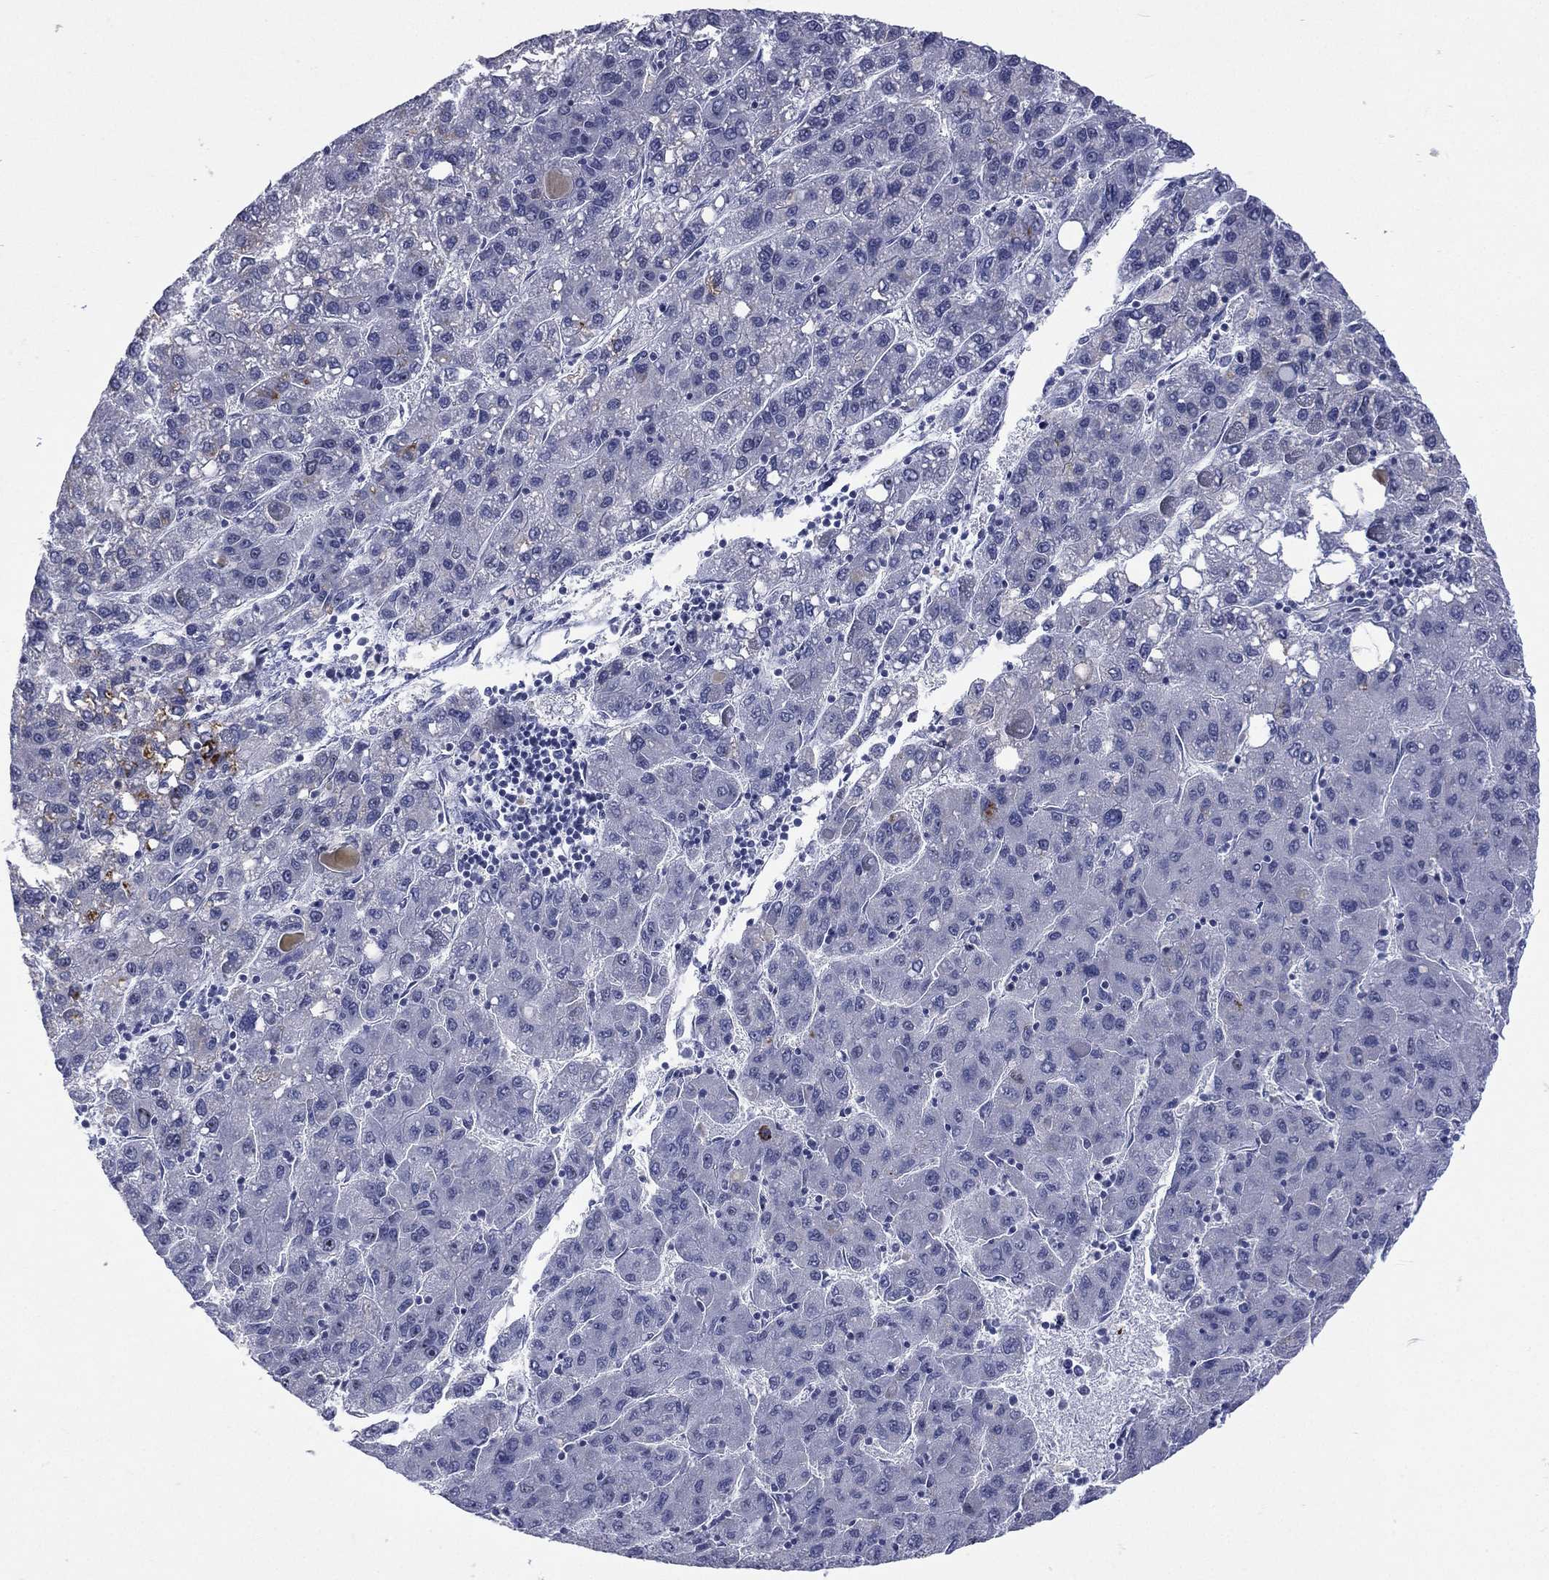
{"staining": {"intensity": "negative", "quantity": "none", "location": "none"}, "tissue": "liver cancer", "cell_type": "Tumor cells", "image_type": "cancer", "snomed": [{"axis": "morphology", "description": "Carcinoma, Hepatocellular, NOS"}, {"axis": "topography", "description": "Liver"}], "caption": "High magnification brightfield microscopy of liver hepatocellular carcinoma stained with DAB (3,3'-diaminobenzidine) (brown) and counterstained with hematoxylin (blue): tumor cells show no significant expression.", "gene": "SSX1", "patient": {"sex": "female", "age": 82}}